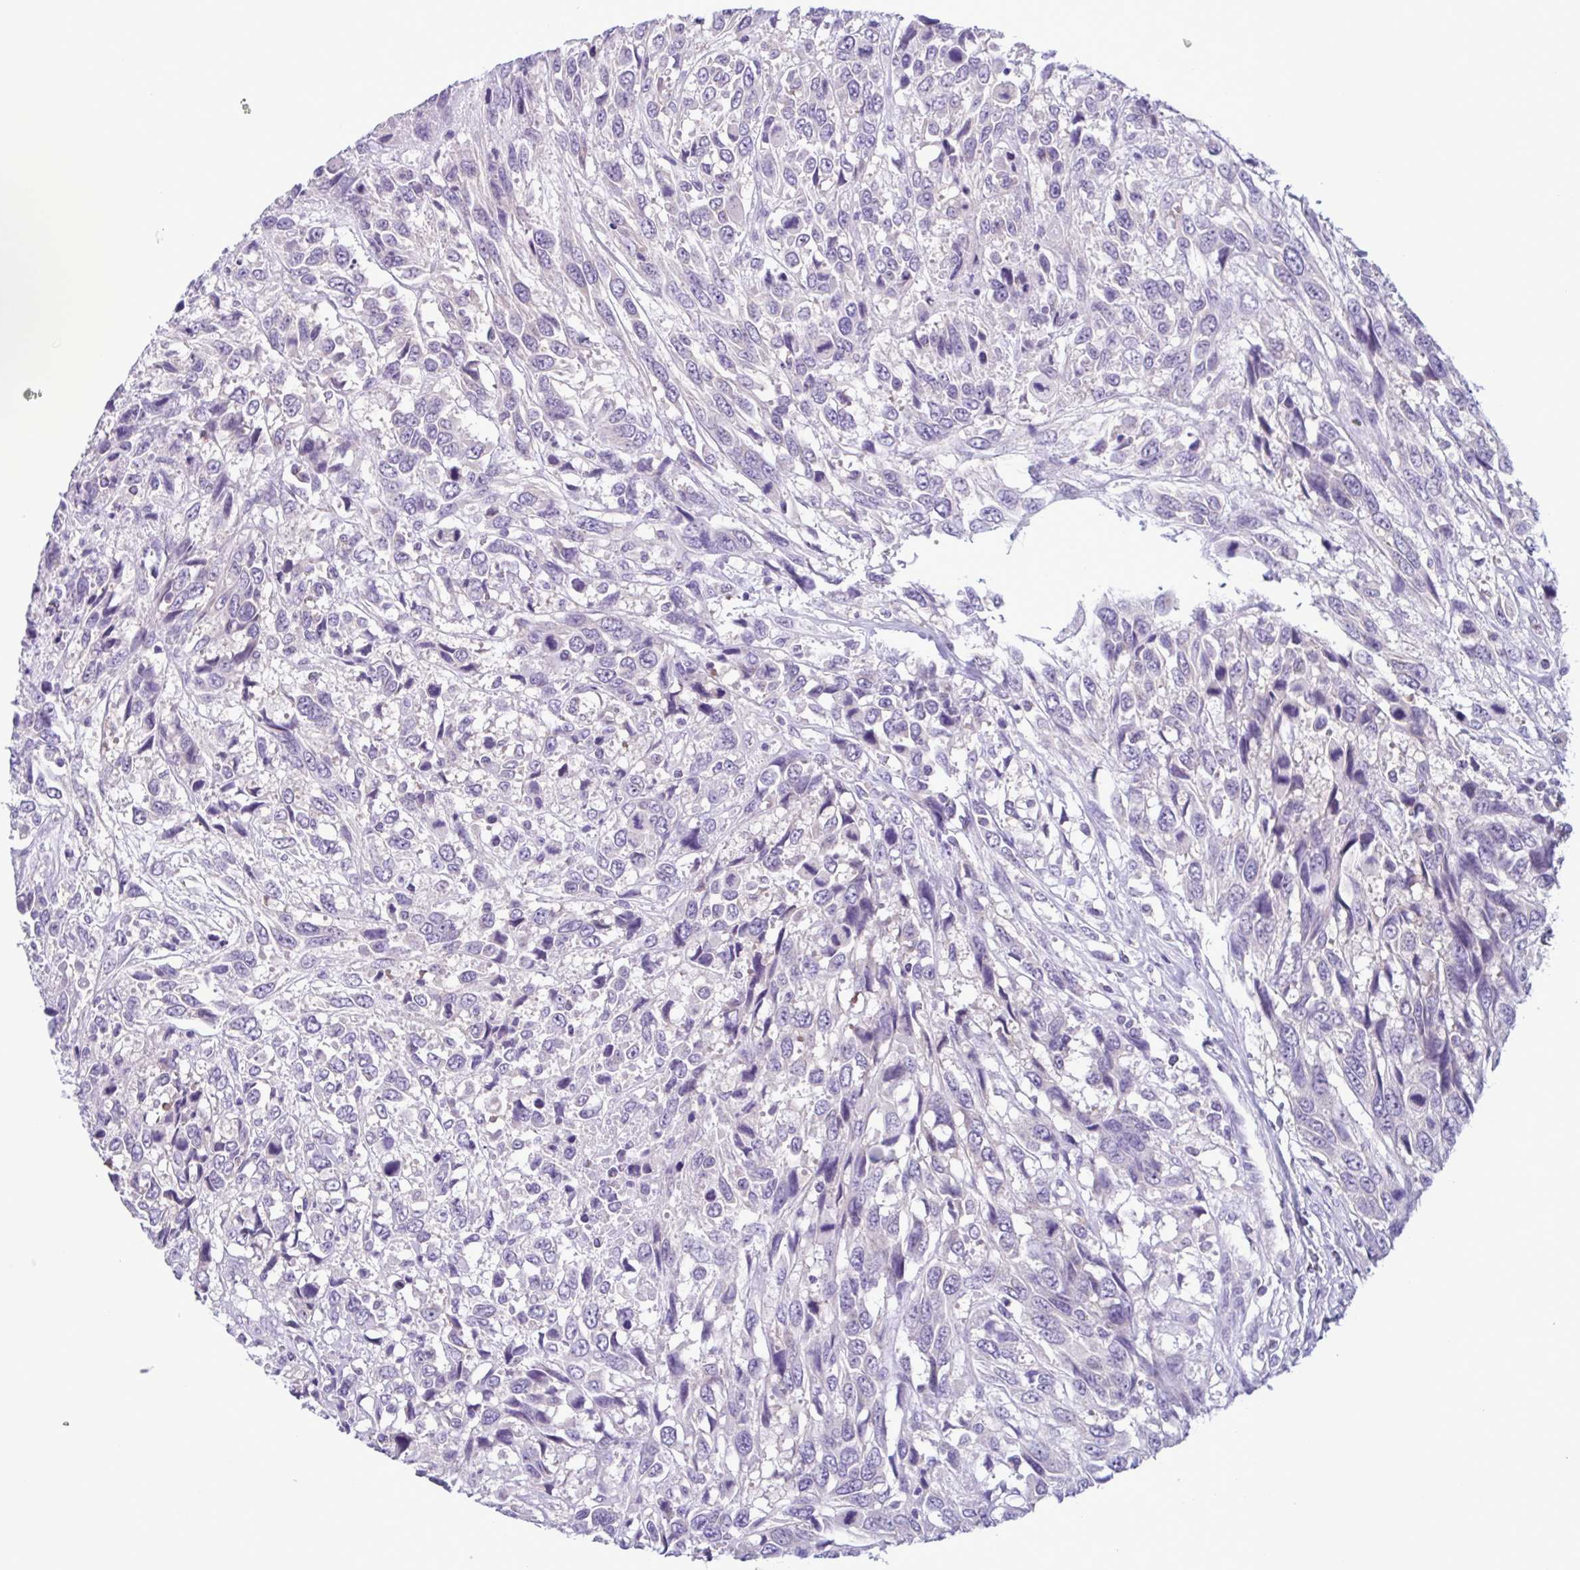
{"staining": {"intensity": "negative", "quantity": "none", "location": "none"}, "tissue": "urothelial cancer", "cell_type": "Tumor cells", "image_type": "cancer", "snomed": [{"axis": "morphology", "description": "Urothelial carcinoma, High grade"}, {"axis": "topography", "description": "Urinary bladder"}], "caption": "Tumor cells are negative for protein expression in human urothelial cancer.", "gene": "INAFM1", "patient": {"sex": "female", "age": 70}}